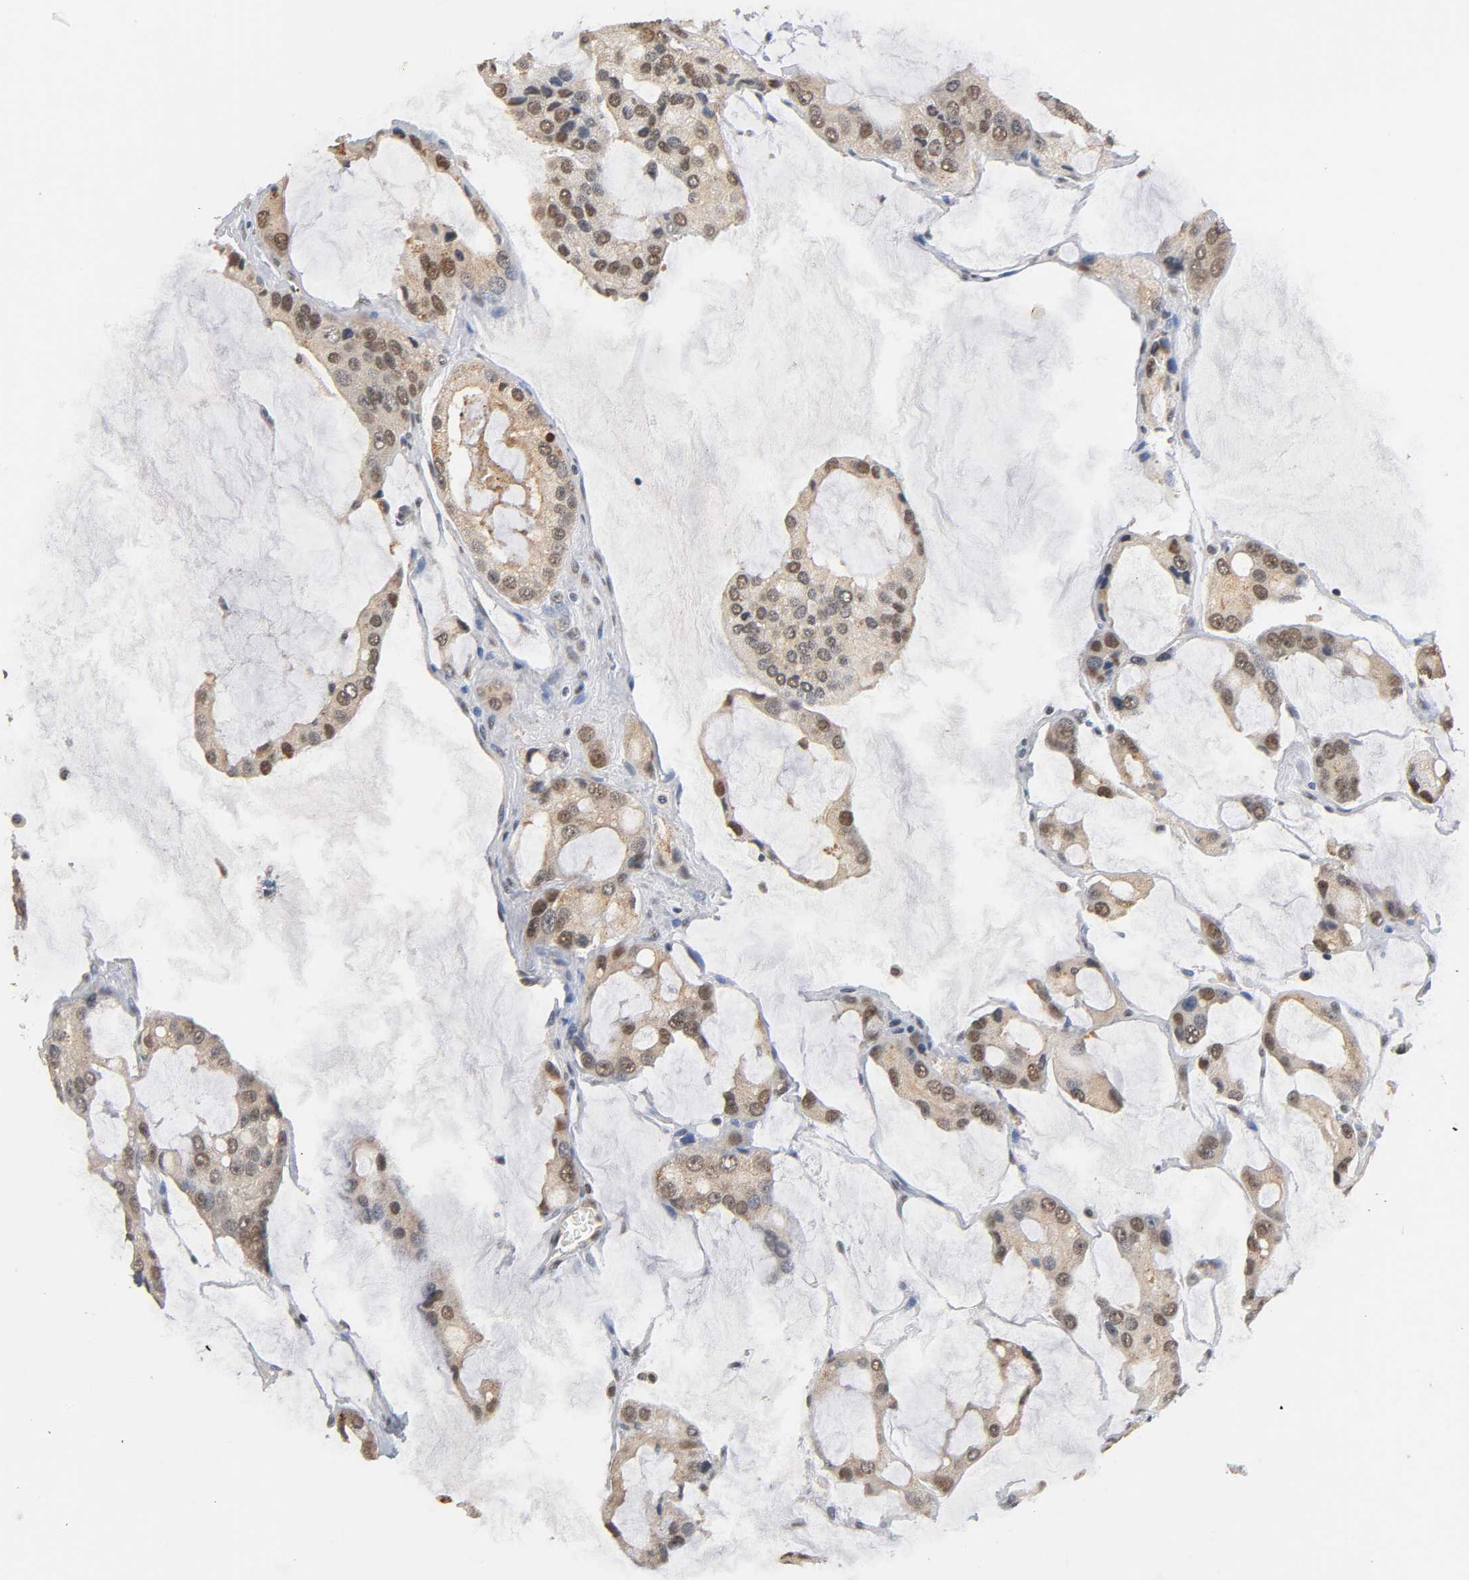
{"staining": {"intensity": "moderate", "quantity": "25%-75%", "location": "cytoplasmic/membranous,nuclear"}, "tissue": "prostate cancer", "cell_type": "Tumor cells", "image_type": "cancer", "snomed": [{"axis": "morphology", "description": "Adenocarcinoma, High grade"}, {"axis": "topography", "description": "Prostate"}], "caption": "Approximately 25%-75% of tumor cells in human high-grade adenocarcinoma (prostate) reveal moderate cytoplasmic/membranous and nuclear protein expression as visualized by brown immunohistochemical staining.", "gene": "UBC", "patient": {"sex": "male", "age": 67}}